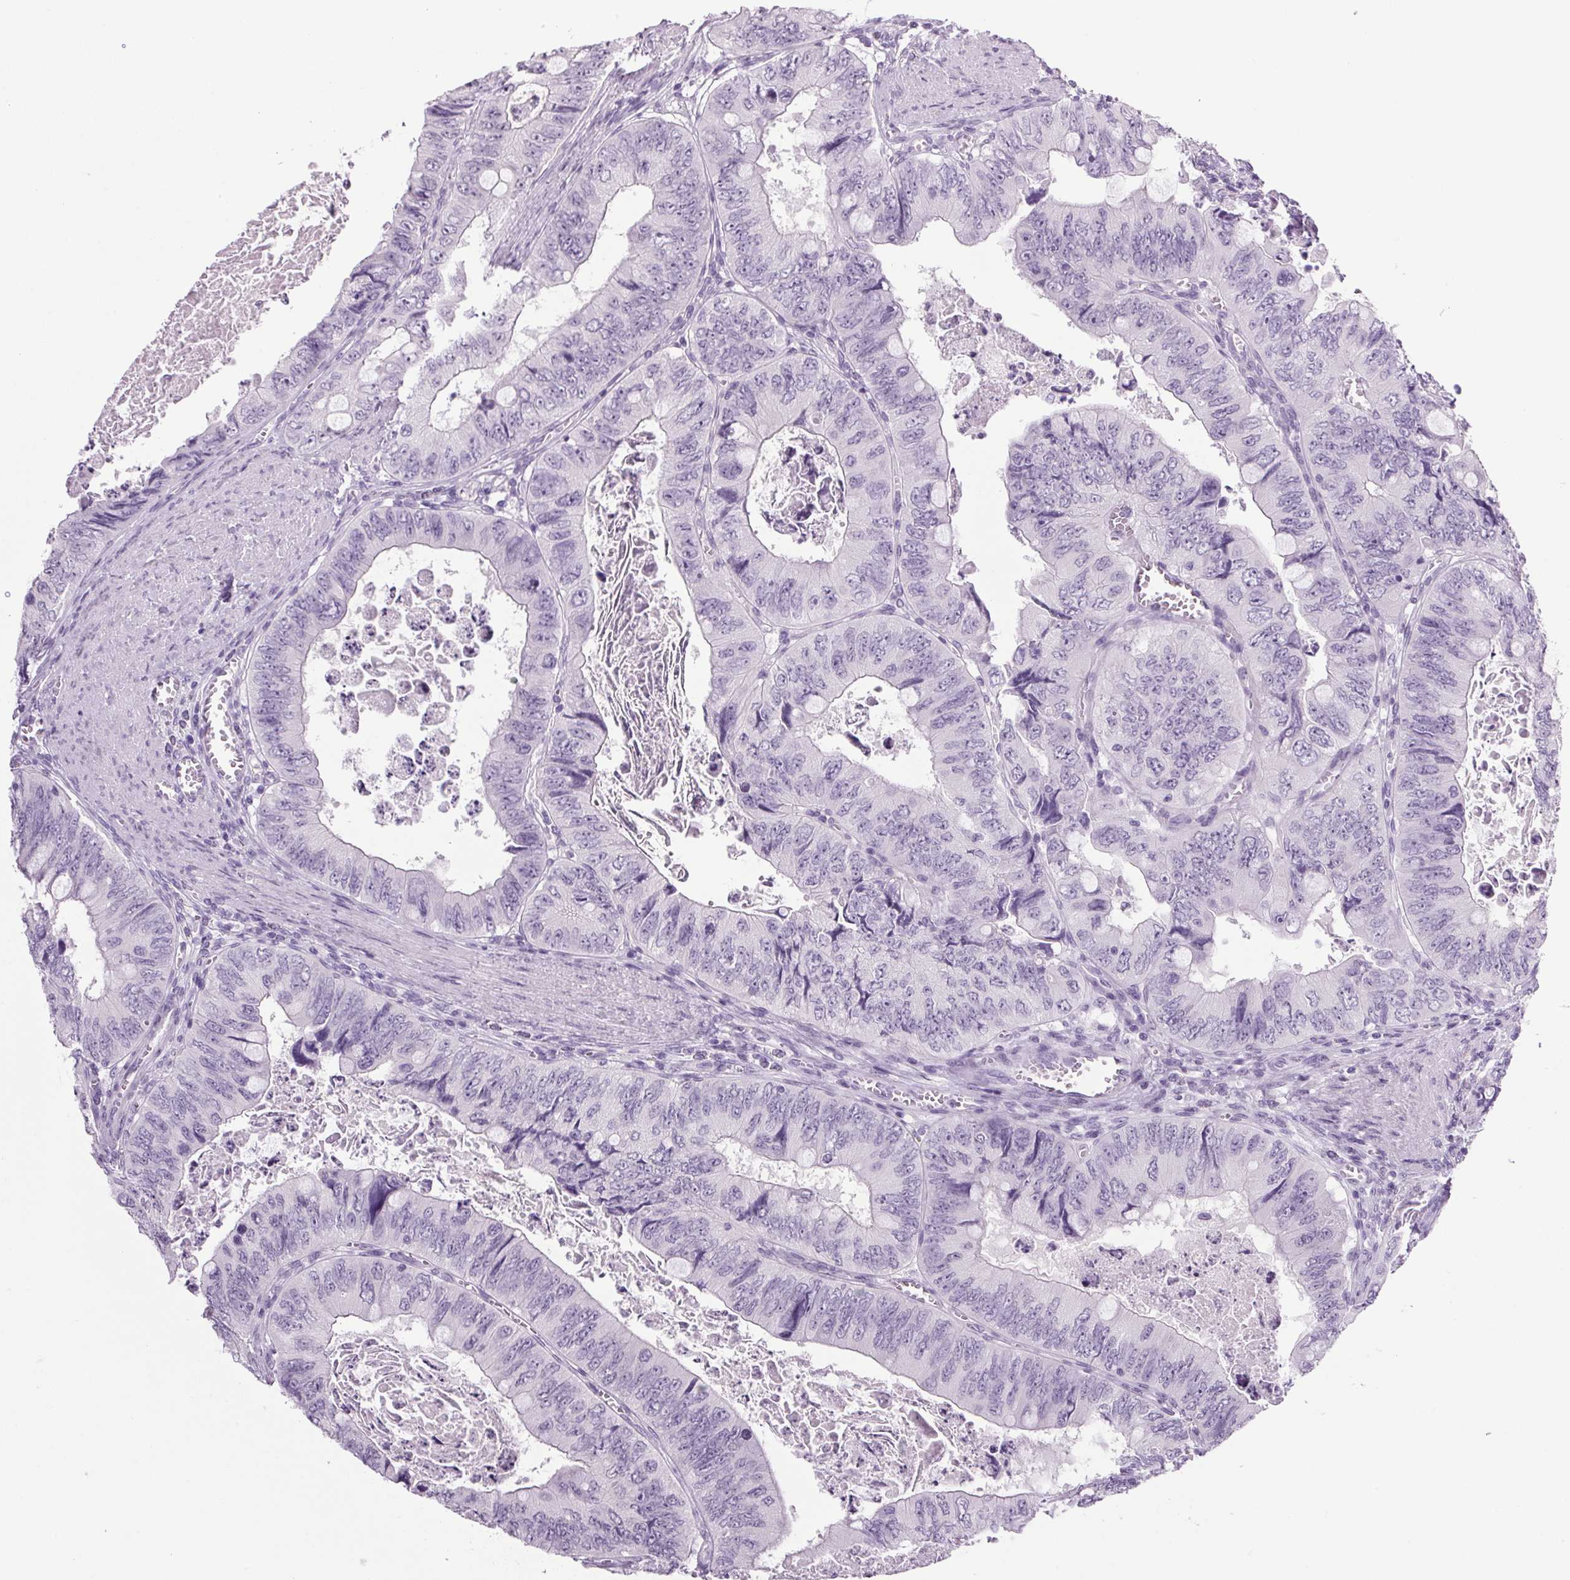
{"staining": {"intensity": "negative", "quantity": "none", "location": "none"}, "tissue": "colorectal cancer", "cell_type": "Tumor cells", "image_type": "cancer", "snomed": [{"axis": "morphology", "description": "Adenocarcinoma, NOS"}, {"axis": "topography", "description": "Colon"}], "caption": "This image is of adenocarcinoma (colorectal) stained with immunohistochemistry (IHC) to label a protein in brown with the nuclei are counter-stained blue. There is no expression in tumor cells. (Stains: DAB (3,3'-diaminobenzidine) IHC with hematoxylin counter stain, Microscopy: brightfield microscopy at high magnification).", "gene": "PPP1R1A", "patient": {"sex": "female", "age": 84}}